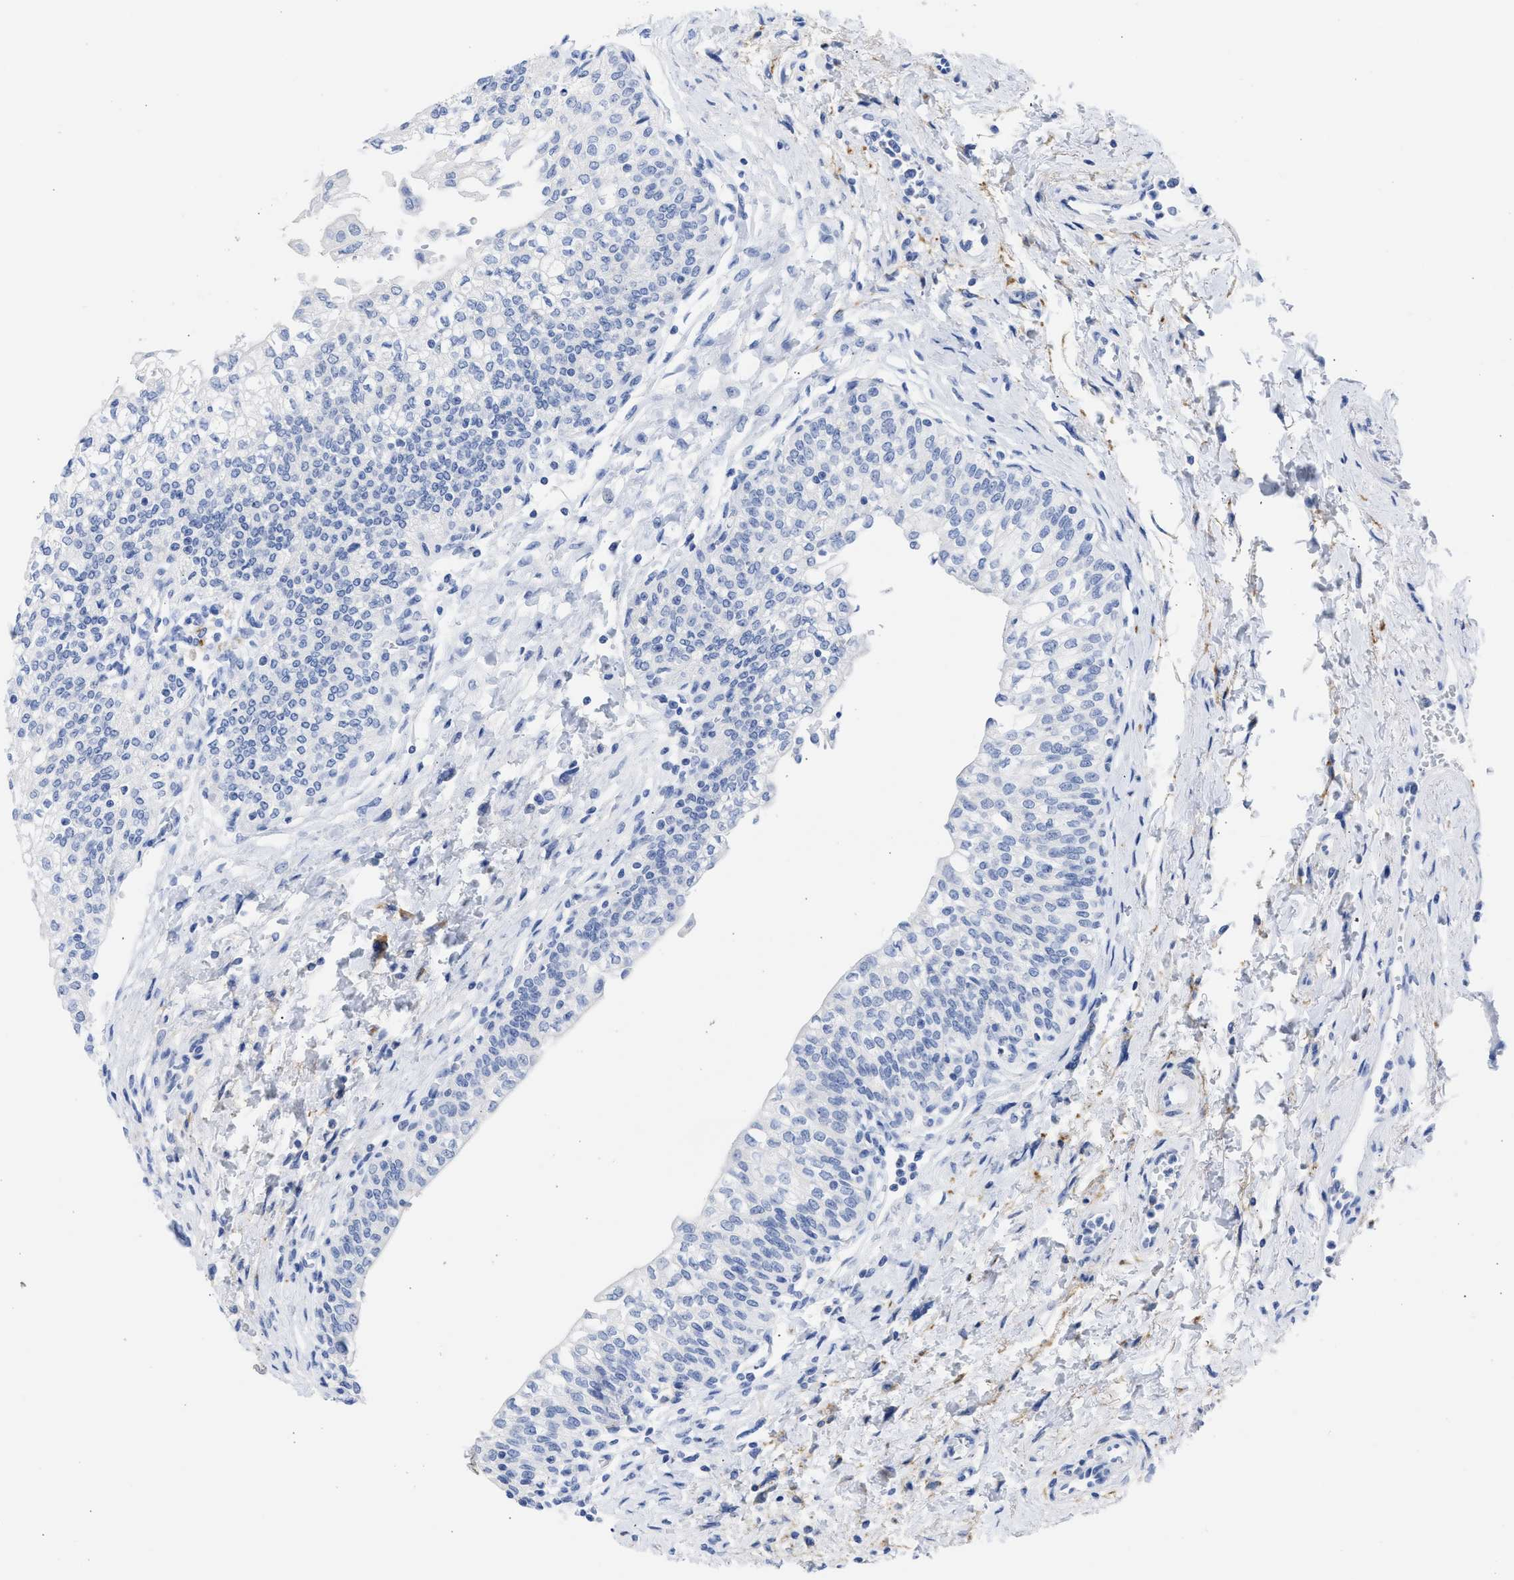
{"staining": {"intensity": "negative", "quantity": "none", "location": "none"}, "tissue": "urinary bladder", "cell_type": "Urothelial cells", "image_type": "normal", "snomed": [{"axis": "morphology", "description": "Normal tissue, NOS"}, {"axis": "topography", "description": "Urinary bladder"}], "caption": "DAB (3,3'-diaminobenzidine) immunohistochemical staining of unremarkable human urinary bladder reveals no significant expression in urothelial cells. (DAB (3,3'-diaminobenzidine) immunohistochemistry visualized using brightfield microscopy, high magnification).", "gene": "NCAM1", "patient": {"sex": "male", "age": 55}}